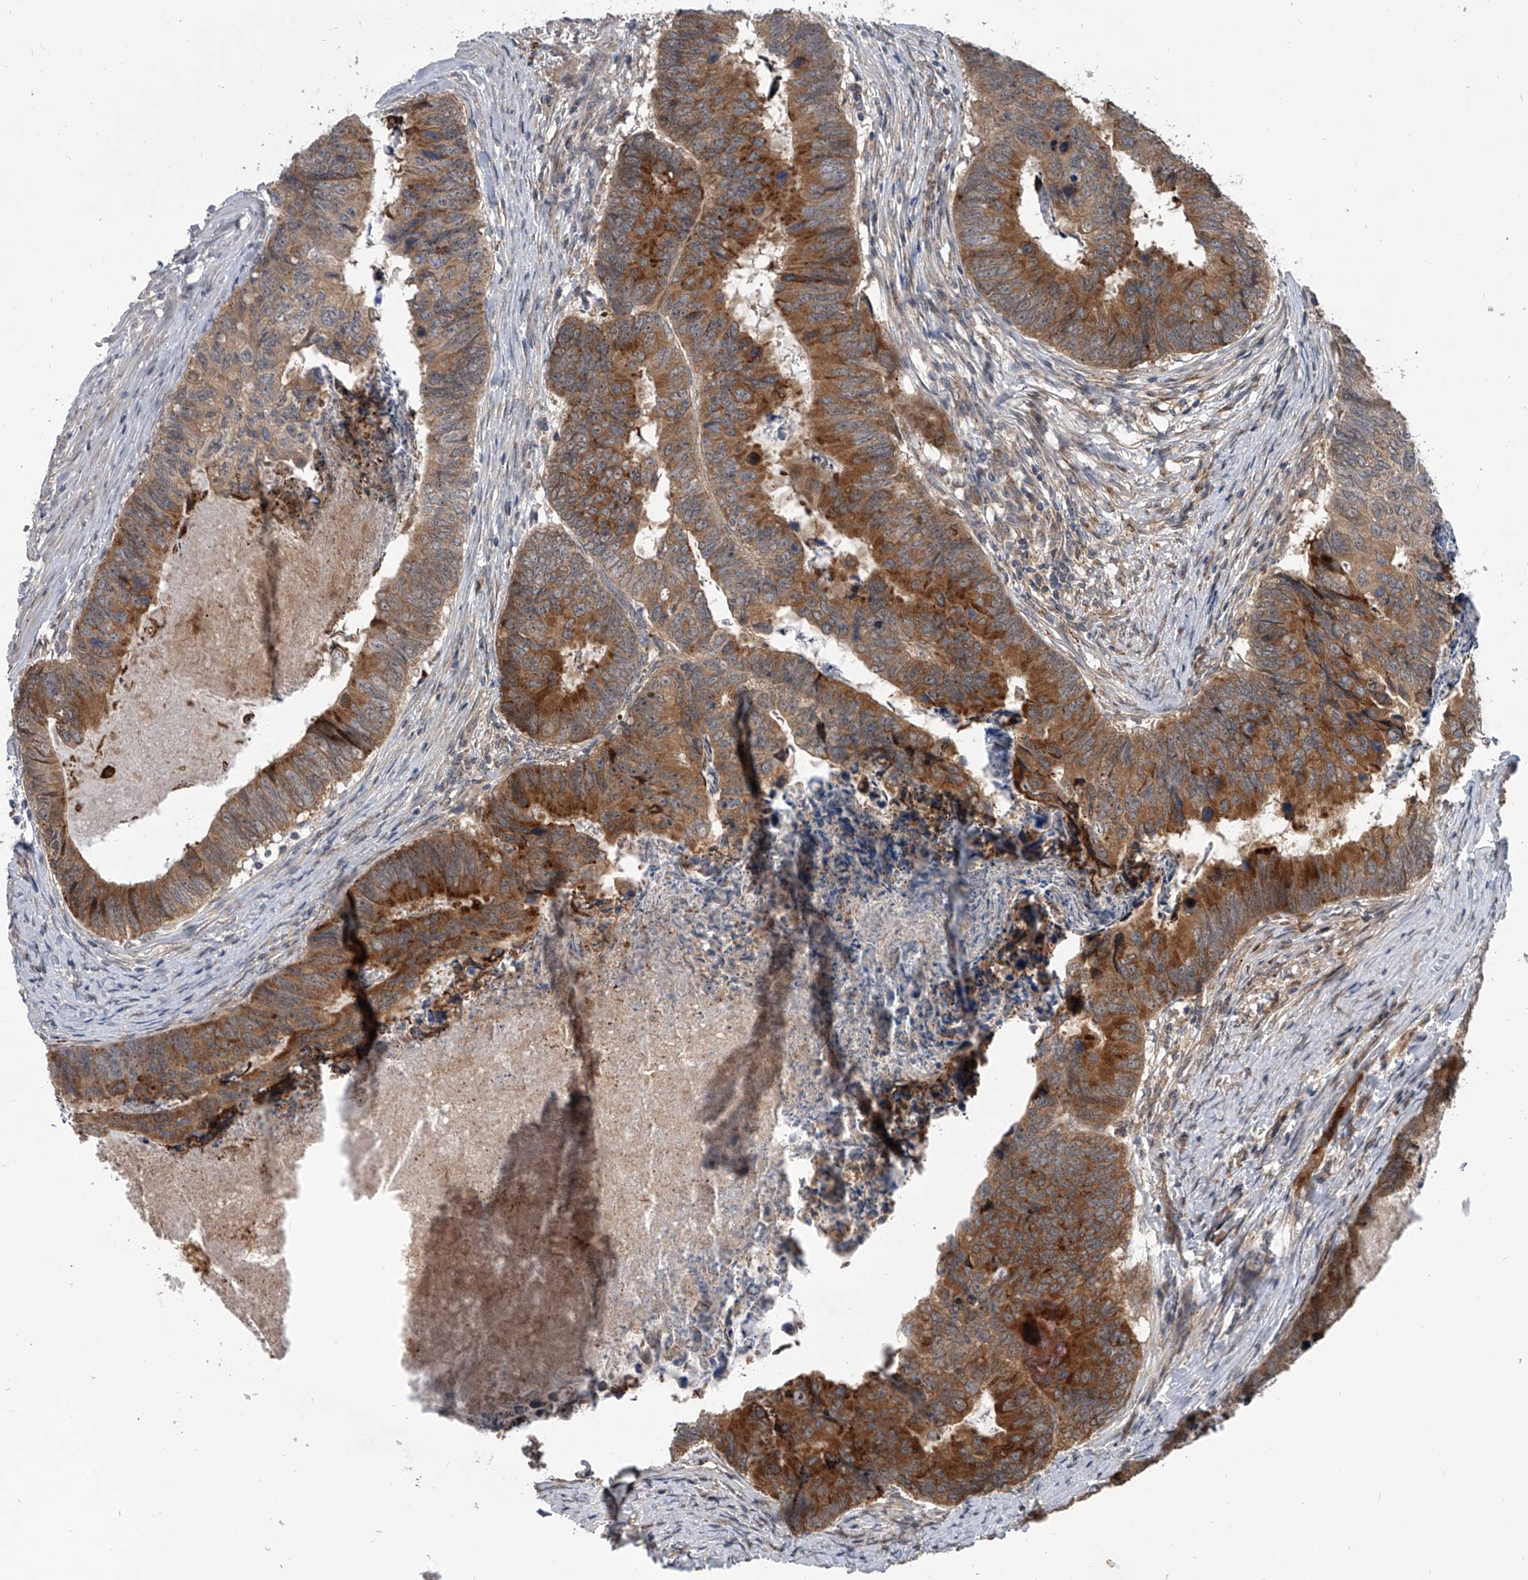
{"staining": {"intensity": "moderate", "quantity": ">75%", "location": "cytoplasmic/membranous"}, "tissue": "colorectal cancer", "cell_type": "Tumor cells", "image_type": "cancer", "snomed": [{"axis": "morphology", "description": "Adenocarcinoma, NOS"}, {"axis": "topography", "description": "Colon"}], "caption": "Colorectal cancer (adenocarcinoma) tissue demonstrates moderate cytoplasmic/membranous staining in about >75% of tumor cells", "gene": "GEMIN8", "patient": {"sex": "female", "age": 67}}